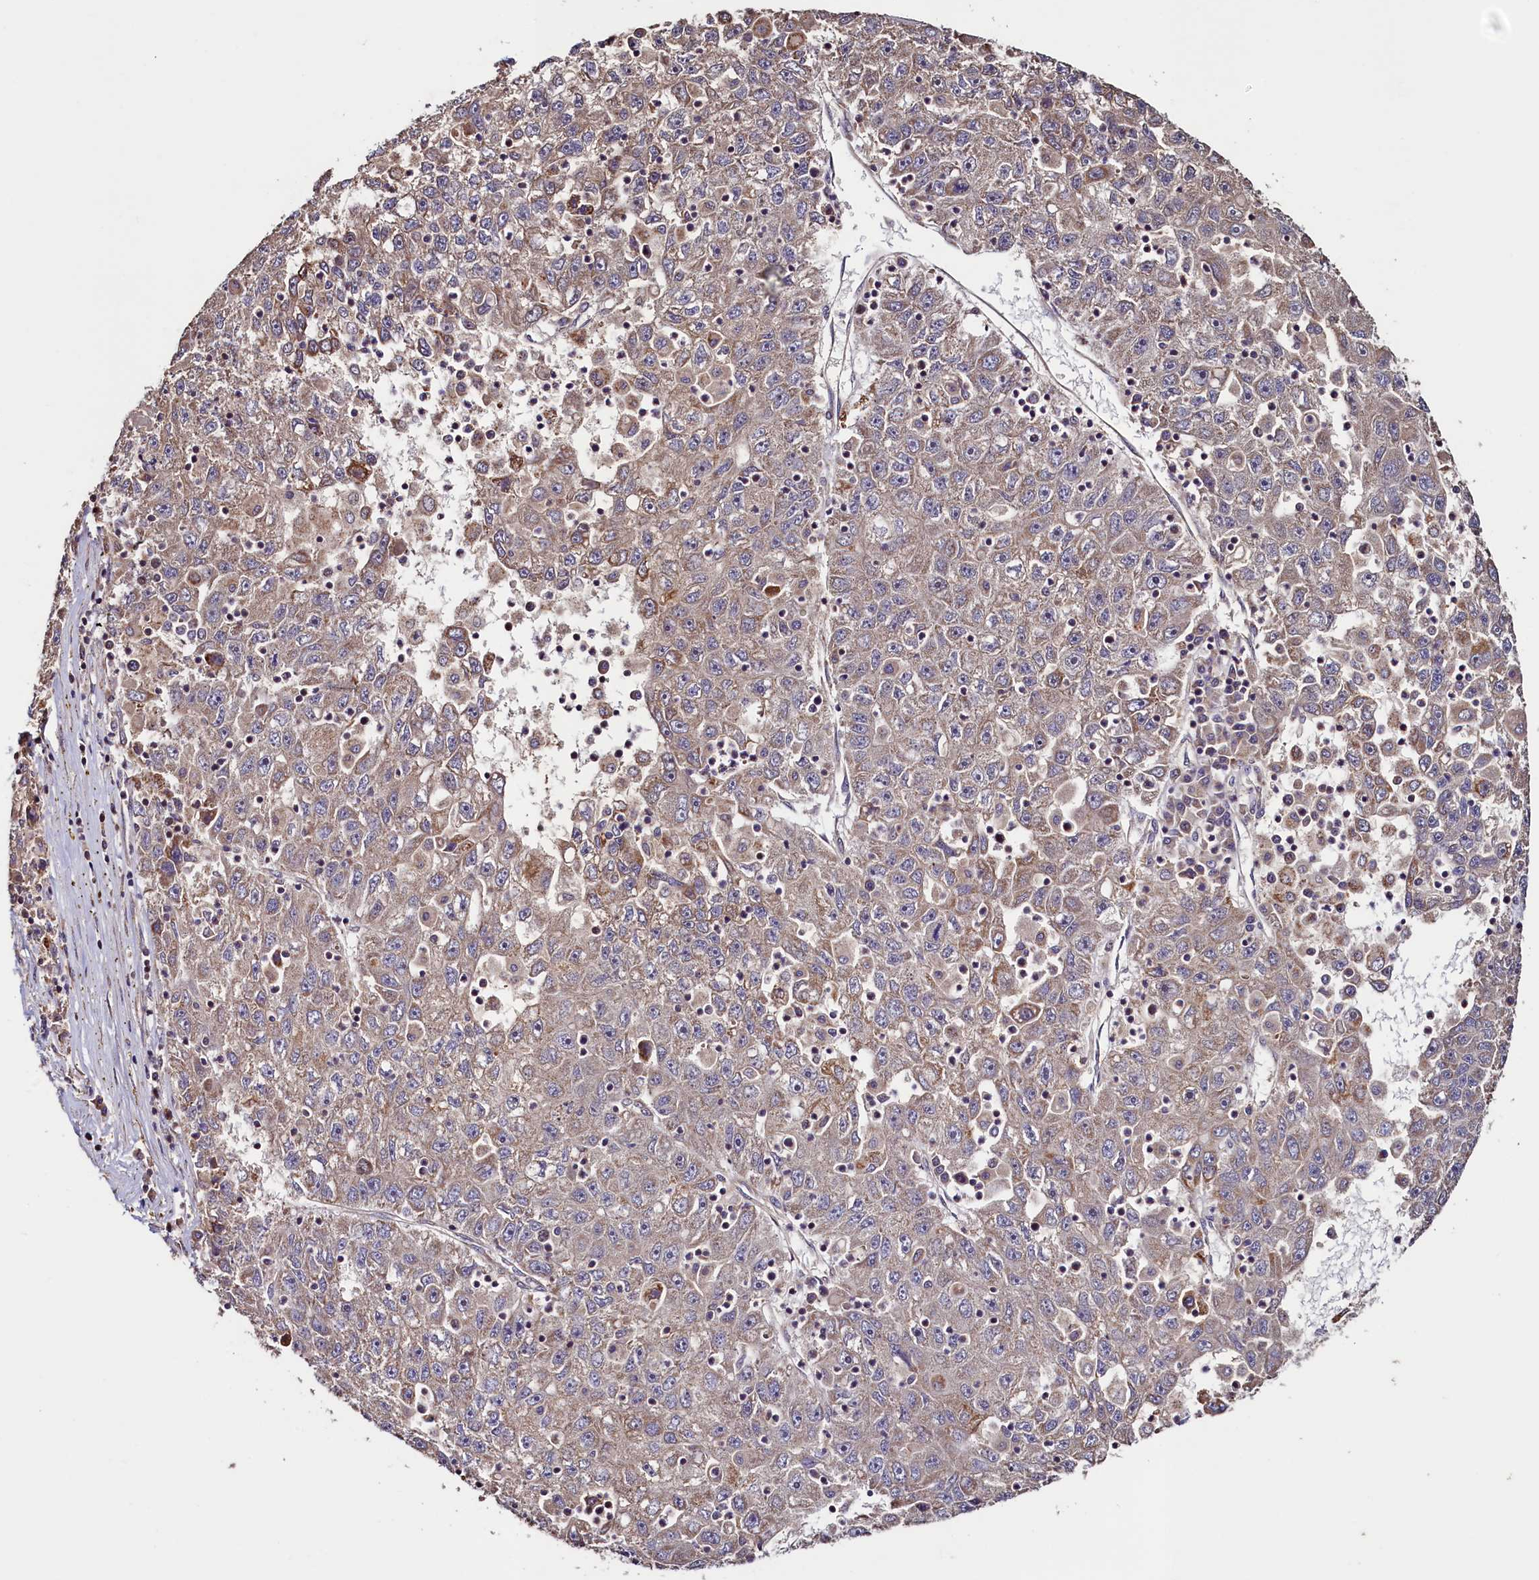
{"staining": {"intensity": "moderate", "quantity": "<25%", "location": "cytoplasmic/membranous"}, "tissue": "liver cancer", "cell_type": "Tumor cells", "image_type": "cancer", "snomed": [{"axis": "morphology", "description": "Carcinoma, Hepatocellular, NOS"}, {"axis": "topography", "description": "Liver"}], "caption": "Immunohistochemical staining of human liver cancer exhibits moderate cytoplasmic/membranous protein expression in about <25% of tumor cells.", "gene": "RBFA", "patient": {"sex": "male", "age": 49}}